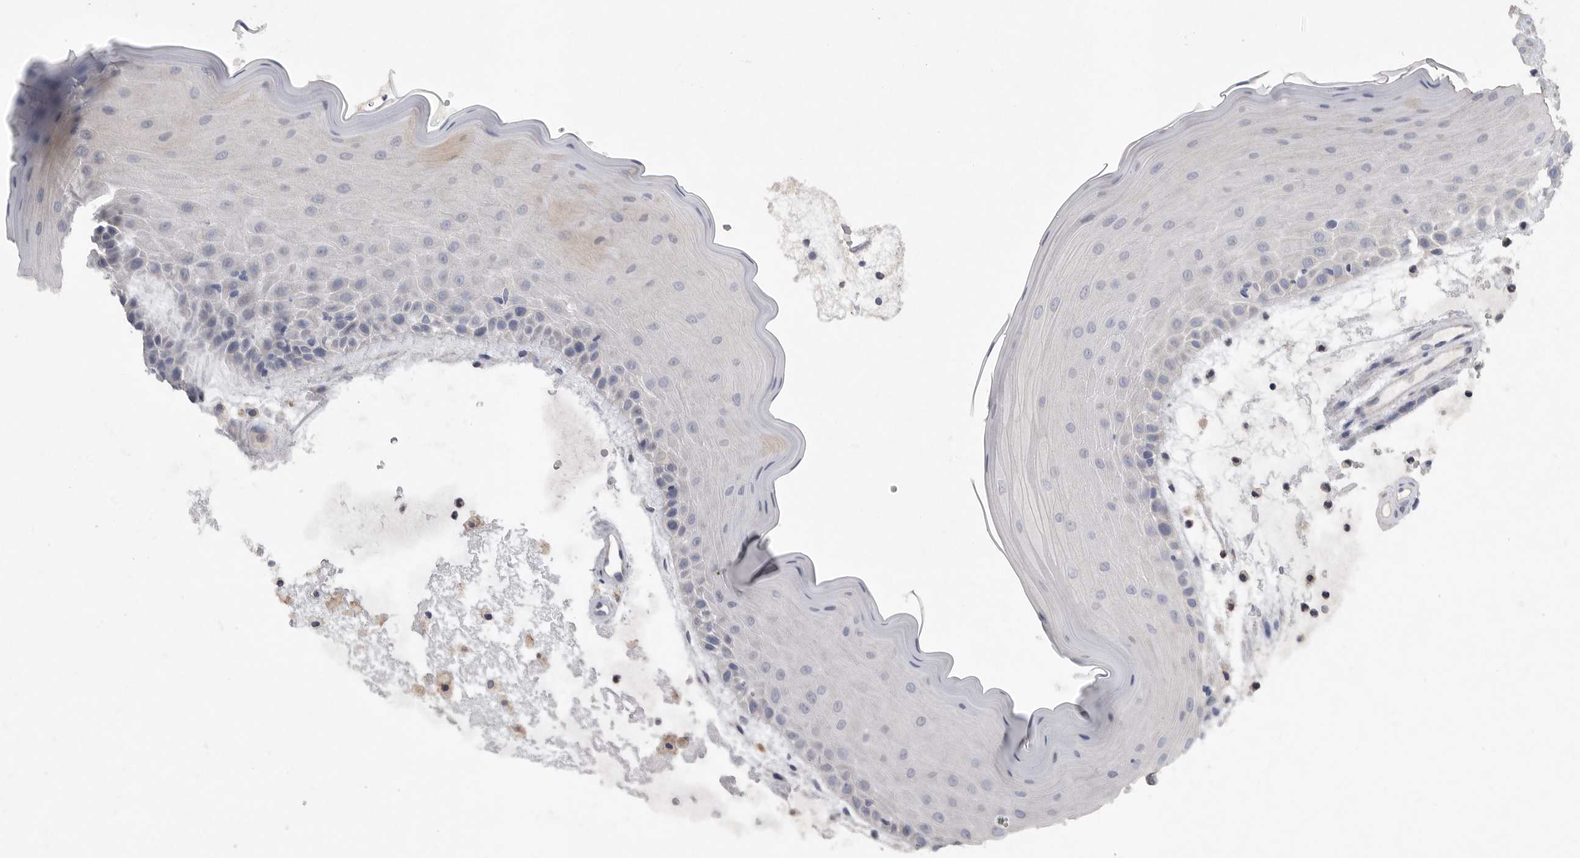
{"staining": {"intensity": "negative", "quantity": "none", "location": "none"}, "tissue": "oral mucosa", "cell_type": "Squamous epithelial cells", "image_type": "normal", "snomed": [{"axis": "morphology", "description": "Normal tissue, NOS"}, {"axis": "topography", "description": "Oral tissue"}], "caption": "There is no significant staining in squamous epithelial cells of oral mucosa. (IHC, brightfield microscopy, high magnification).", "gene": "EDEM3", "patient": {"sex": "male", "age": 13}}